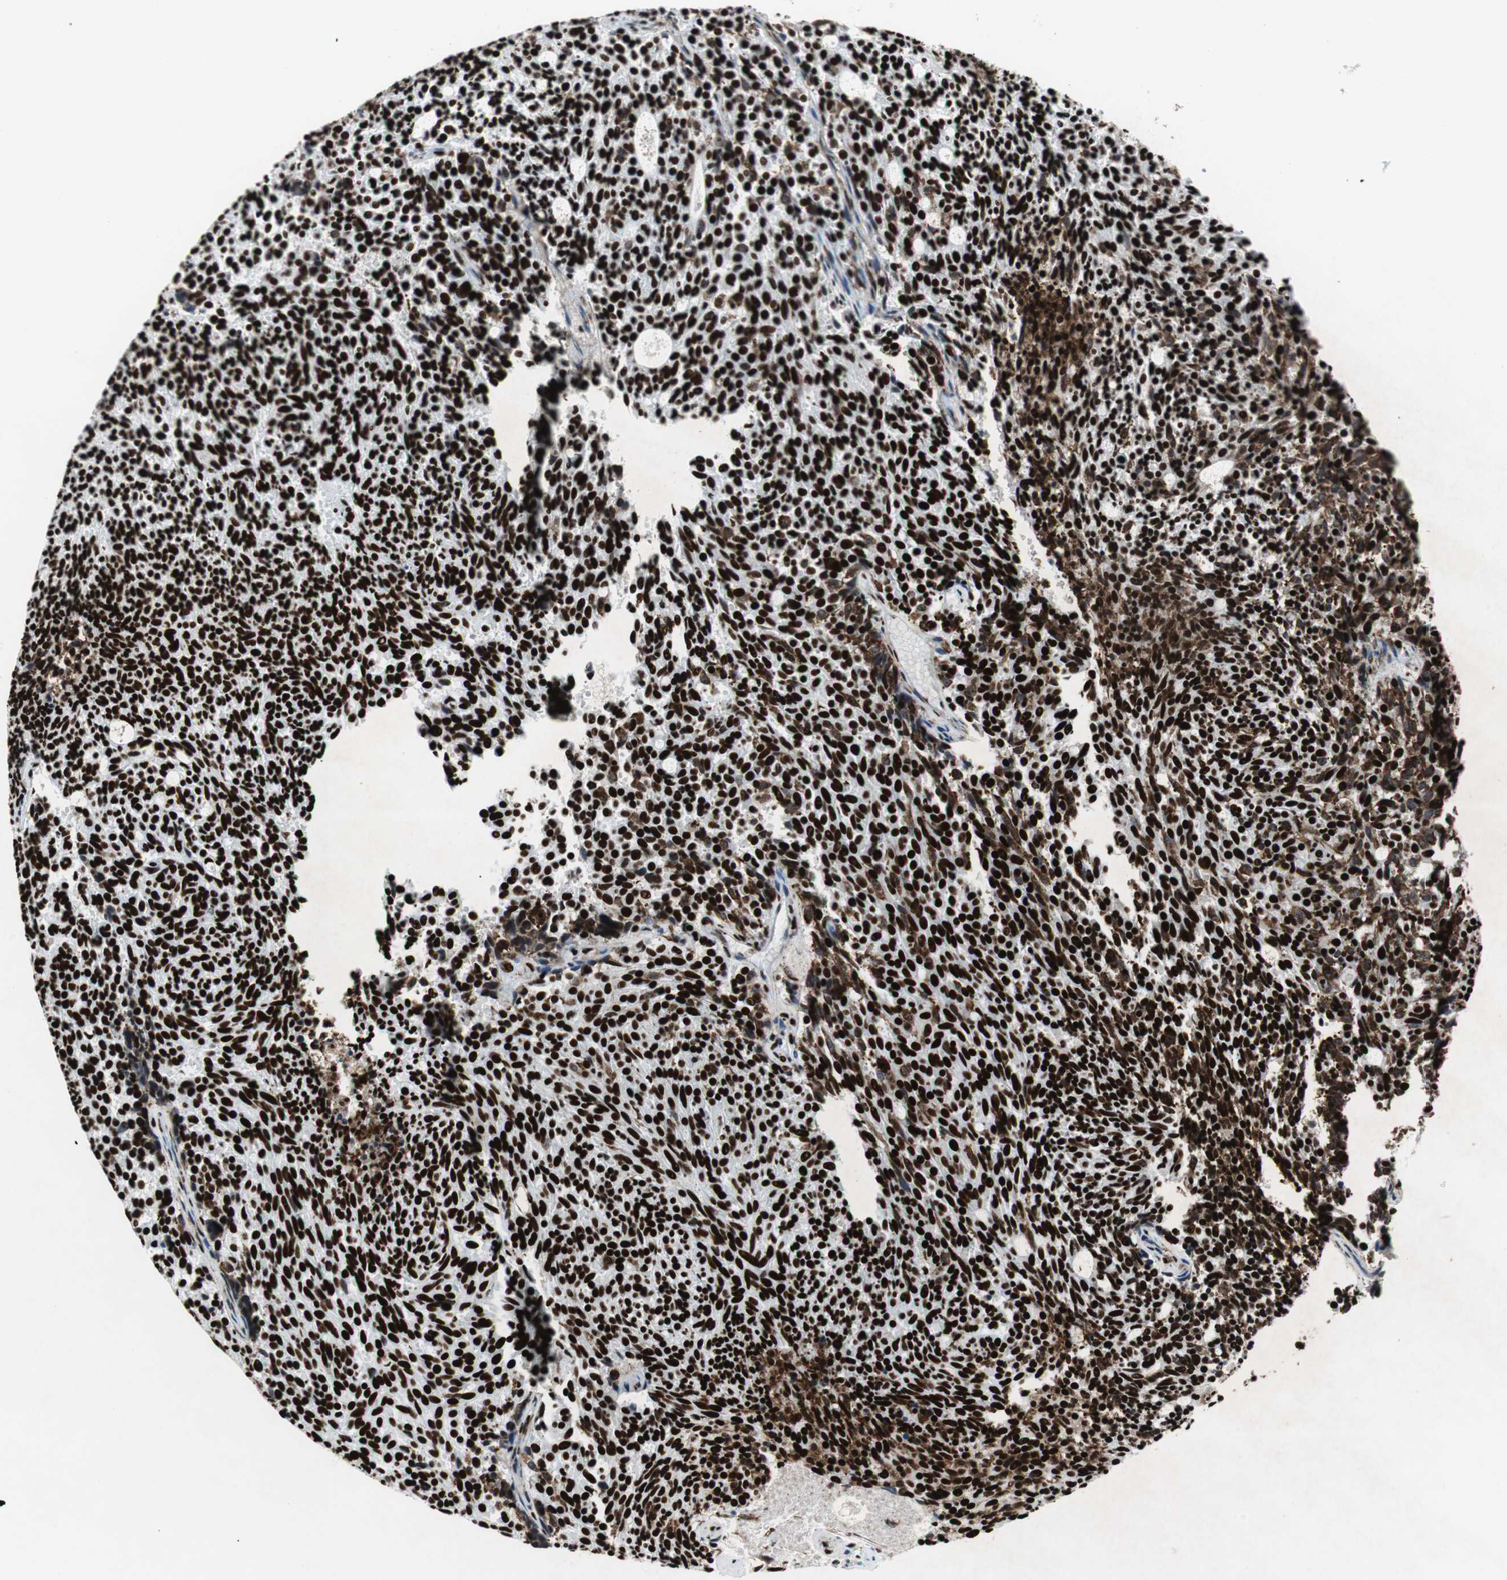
{"staining": {"intensity": "strong", "quantity": ">75%", "location": "nuclear"}, "tissue": "carcinoid", "cell_type": "Tumor cells", "image_type": "cancer", "snomed": [{"axis": "morphology", "description": "Carcinoid, malignant, NOS"}, {"axis": "topography", "description": "Pancreas"}], "caption": "Strong nuclear positivity for a protein is seen in about >75% of tumor cells of carcinoid (malignant) using immunohistochemistry (IHC).", "gene": "NCL", "patient": {"sex": "female", "age": 54}}